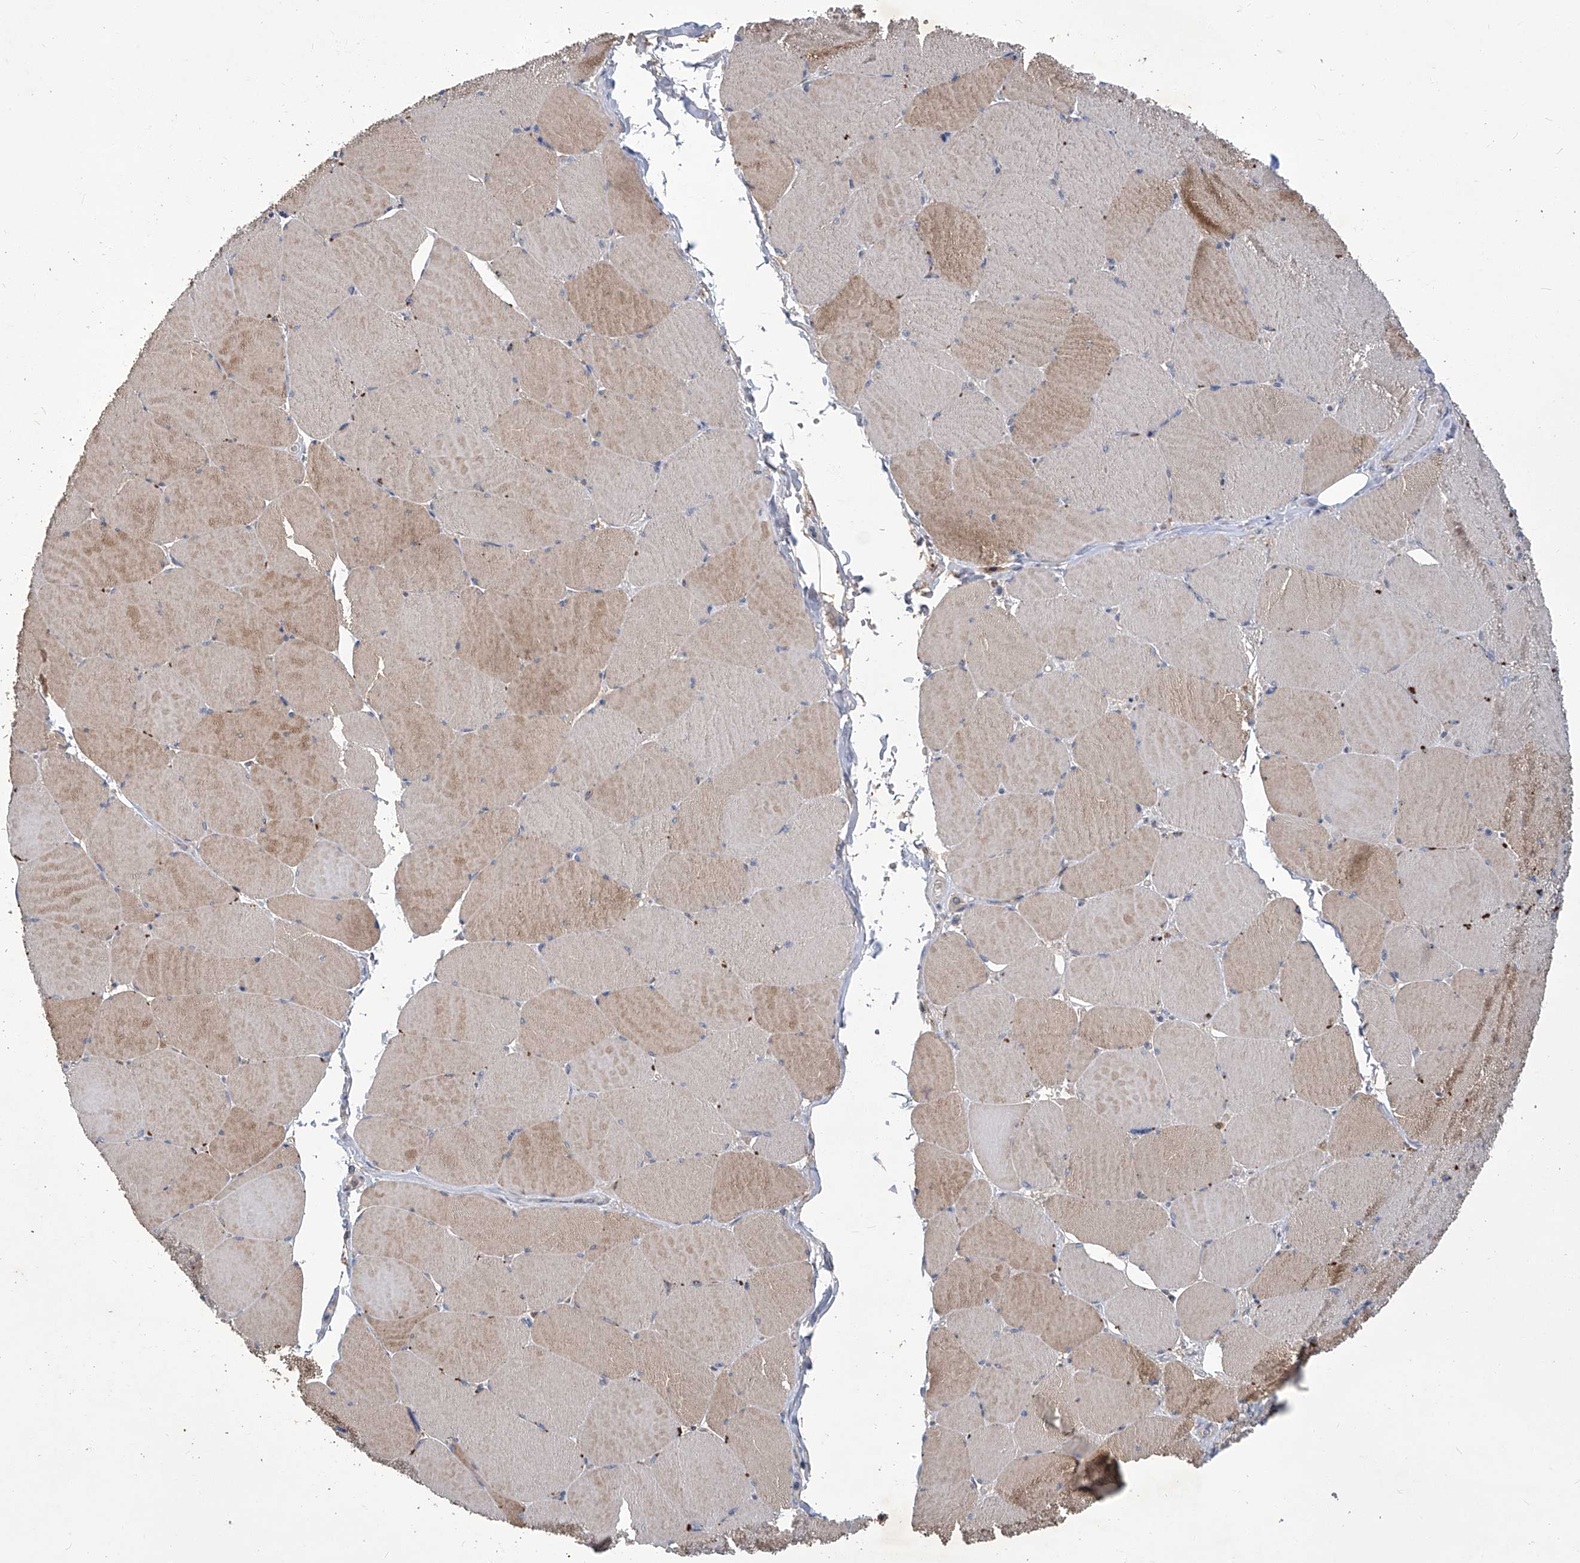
{"staining": {"intensity": "moderate", "quantity": "25%-75%", "location": "cytoplasmic/membranous"}, "tissue": "skeletal muscle", "cell_type": "Myocytes", "image_type": "normal", "snomed": [{"axis": "morphology", "description": "Normal tissue, NOS"}, {"axis": "topography", "description": "Skeletal muscle"}, {"axis": "topography", "description": "Head-Neck"}], "caption": "Moderate cytoplasmic/membranous positivity is appreciated in about 25%-75% of myocytes in benign skeletal muscle. (DAB (3,3'-diaminobenzidine) IHC with brightfield microscopy, high magnification).", "gene": "TNFRSF13B", "patient": {"sex": "male", "age": 66}}